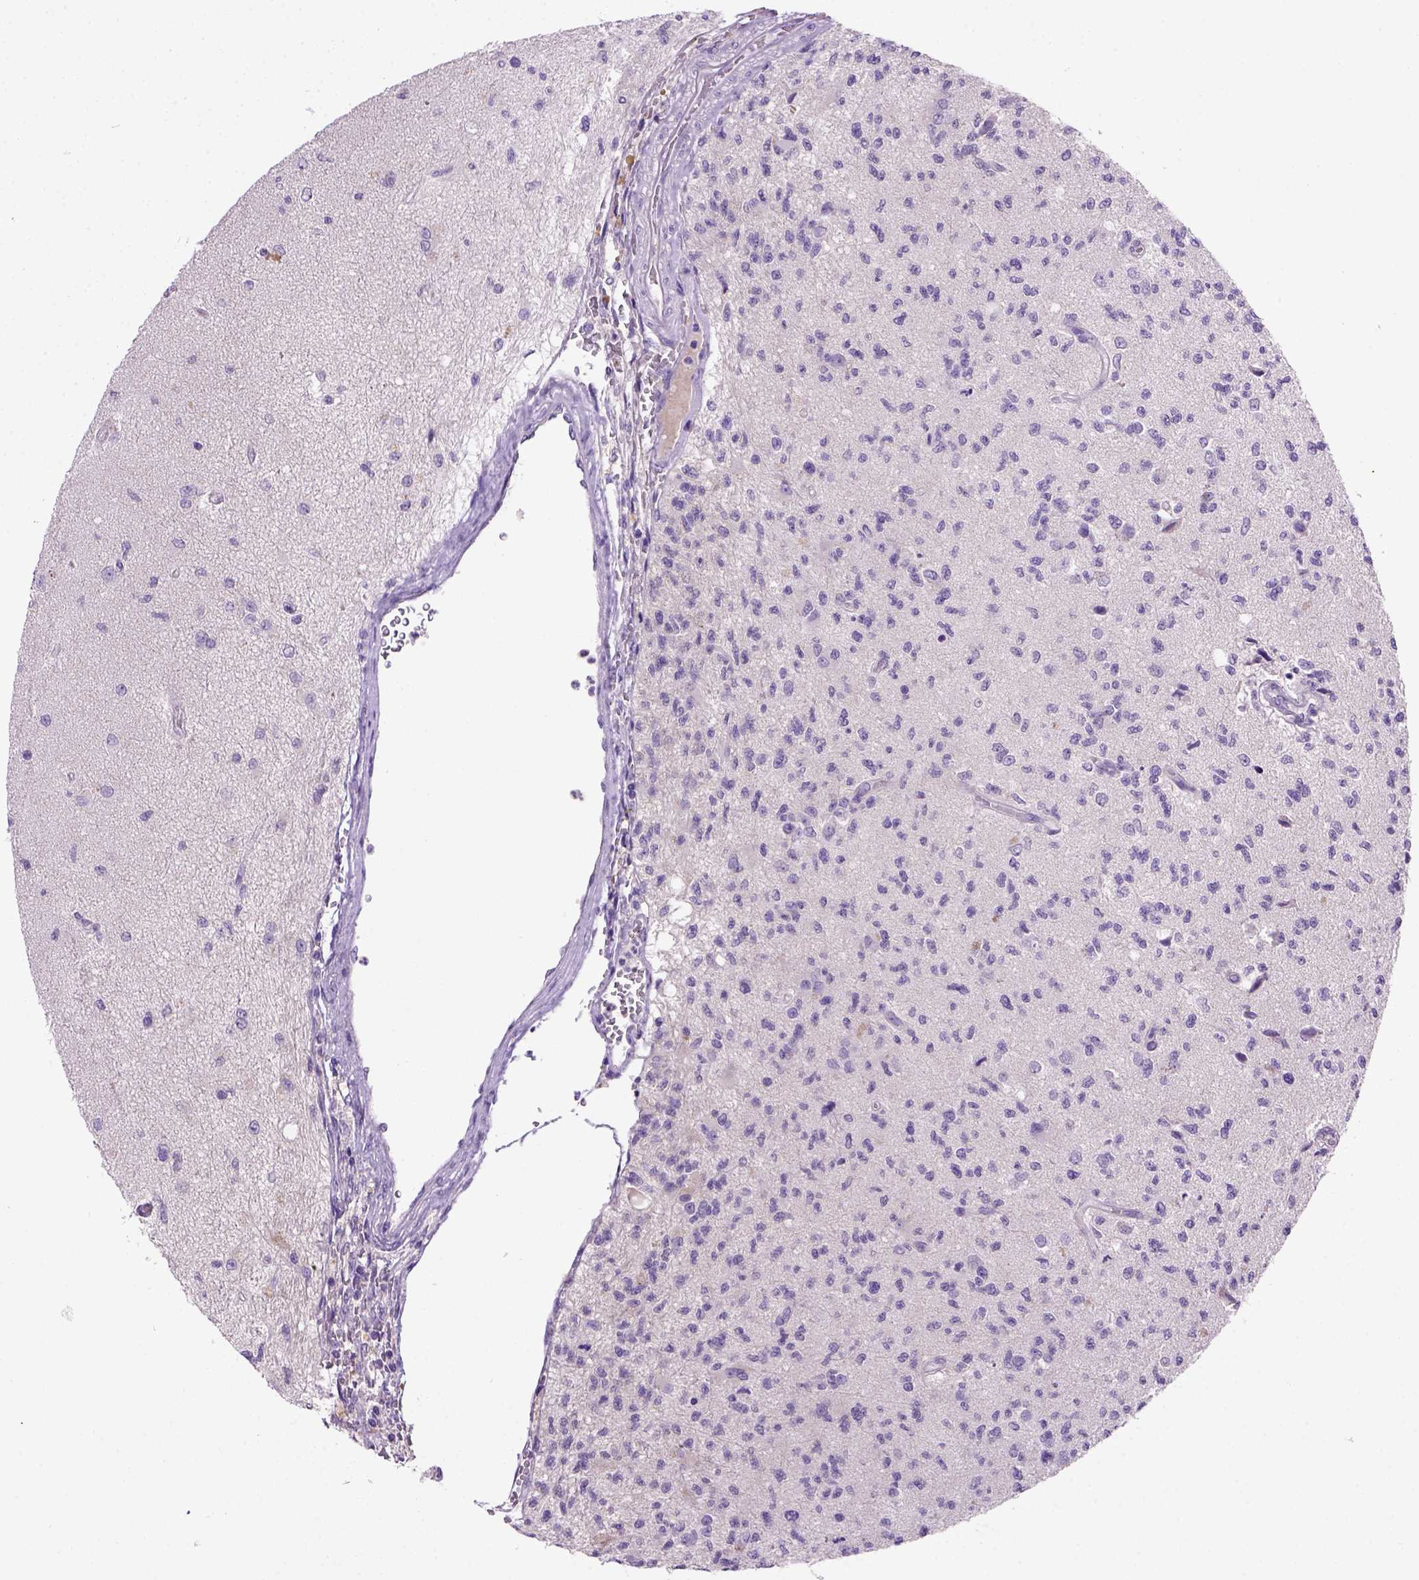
{"staining": {"intensity": "negative", "quantity": "none", "location": "none"}, "tissue": "glioma", "cell_type": "Tumor cells", "image_type": "cancer", "snomed": [{"axis": "morphology", "description": "Glioma, malignant, High grade"}, {"axis": "topography", "description": "Brain"}], "caption": "An IHC micrograph of glioma is shown. There is no staining in tumor cells of glioma.", "gene": "CDH1", "patient": {"sex": "male", "age": 56}}